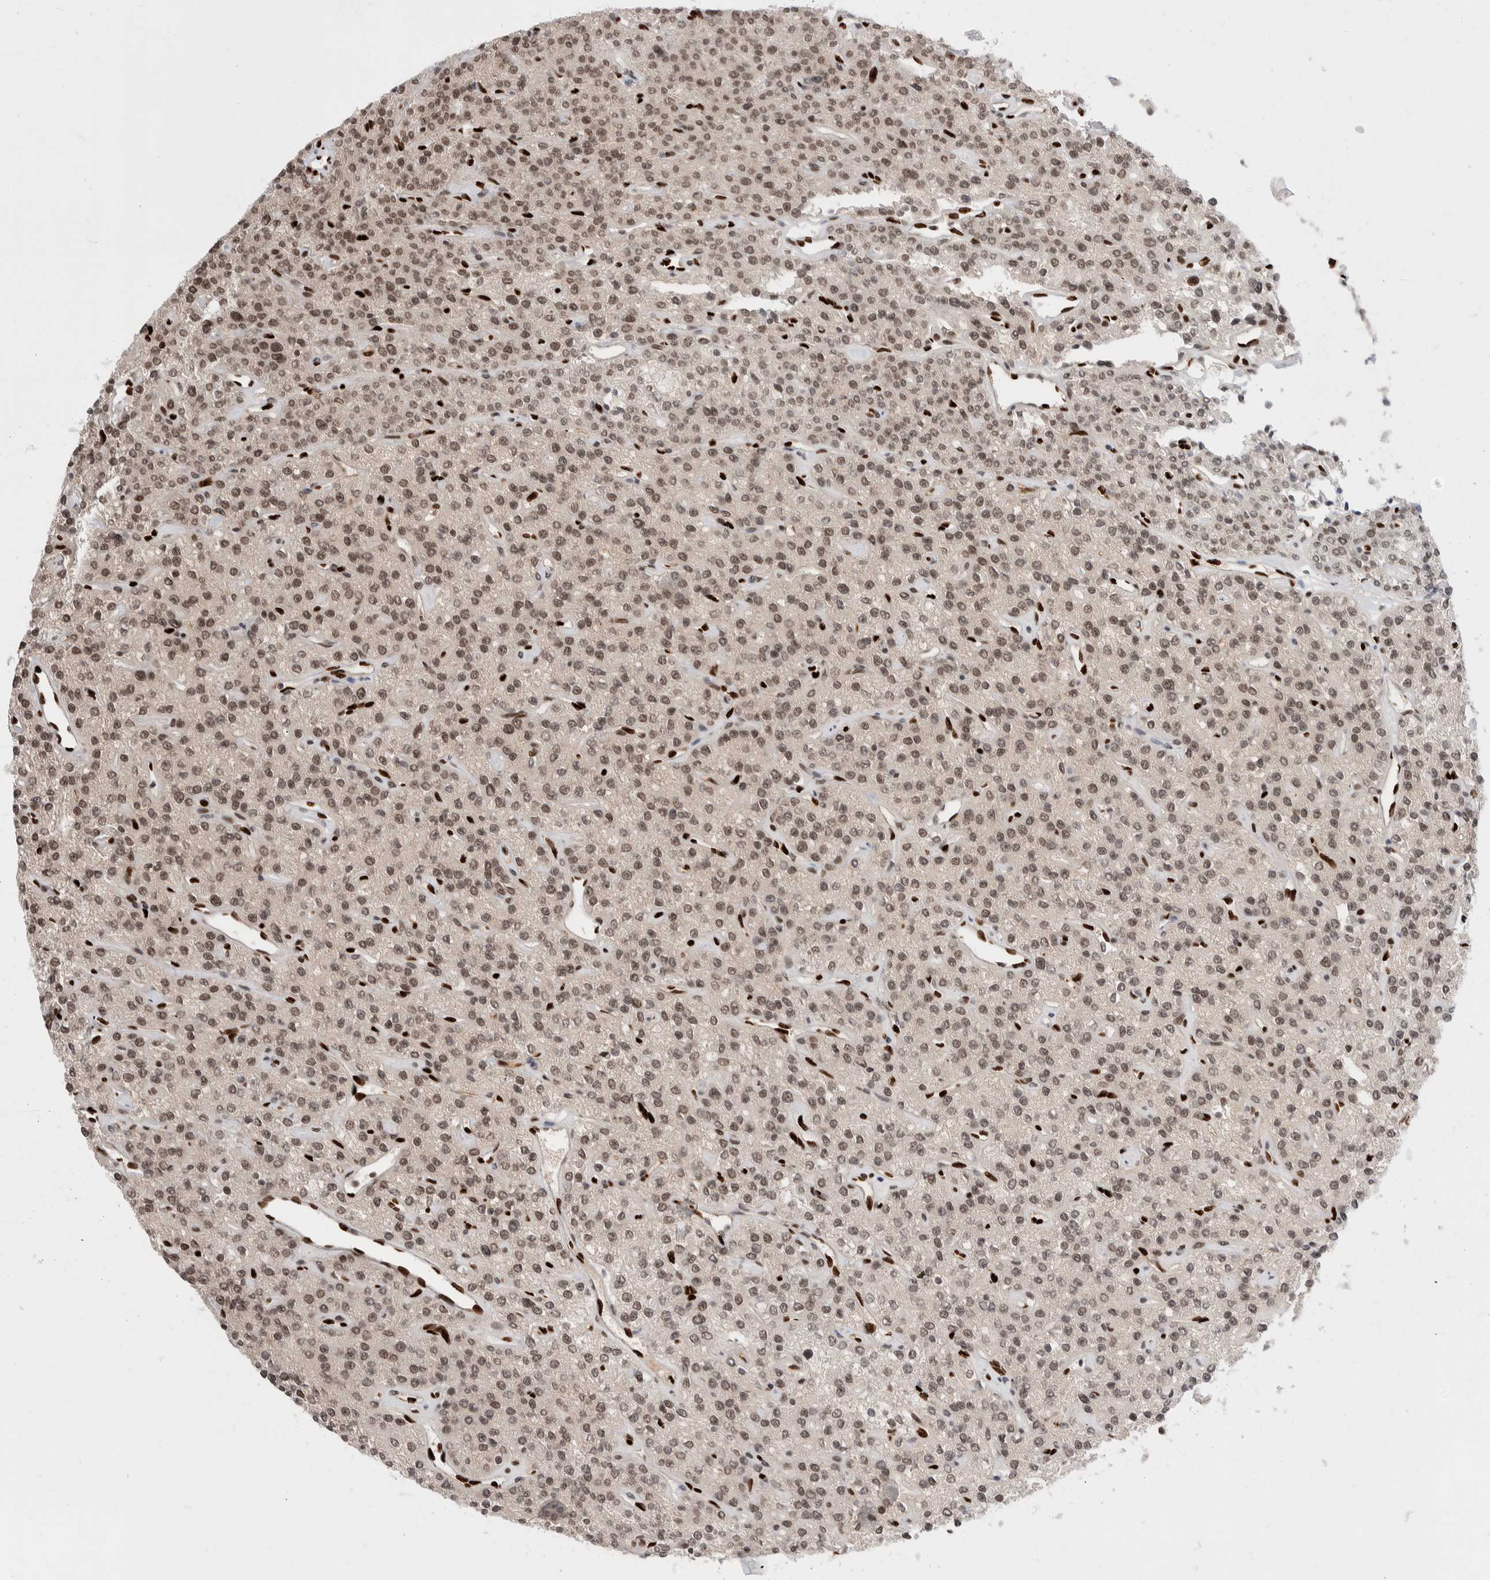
{"staining": {"intensity": "strong", "quantity": "25%-75%", "location": "cytoplasmic/membranous,nuclear"}, "tissue": "parathyroid gland", "cell_type": "Glandular cells", "image_type": "normal", "snomed": [{"axis": "morphology", "description": "Normal tissue, NOS"}, {"axis": "topography", "description": "Parathyroid gland"}], "caption": "Immunohistochemistry (IHC) histopathology image of unremarkable parathyroid gland stained for a protein (brown), which shows high levels of strong cytoplasmic/membranous,nuclear expression in approximately 25%-75% of glandular cells.", "gene": "C17orf49", "patient": {"sex": "male", "age": 46}}